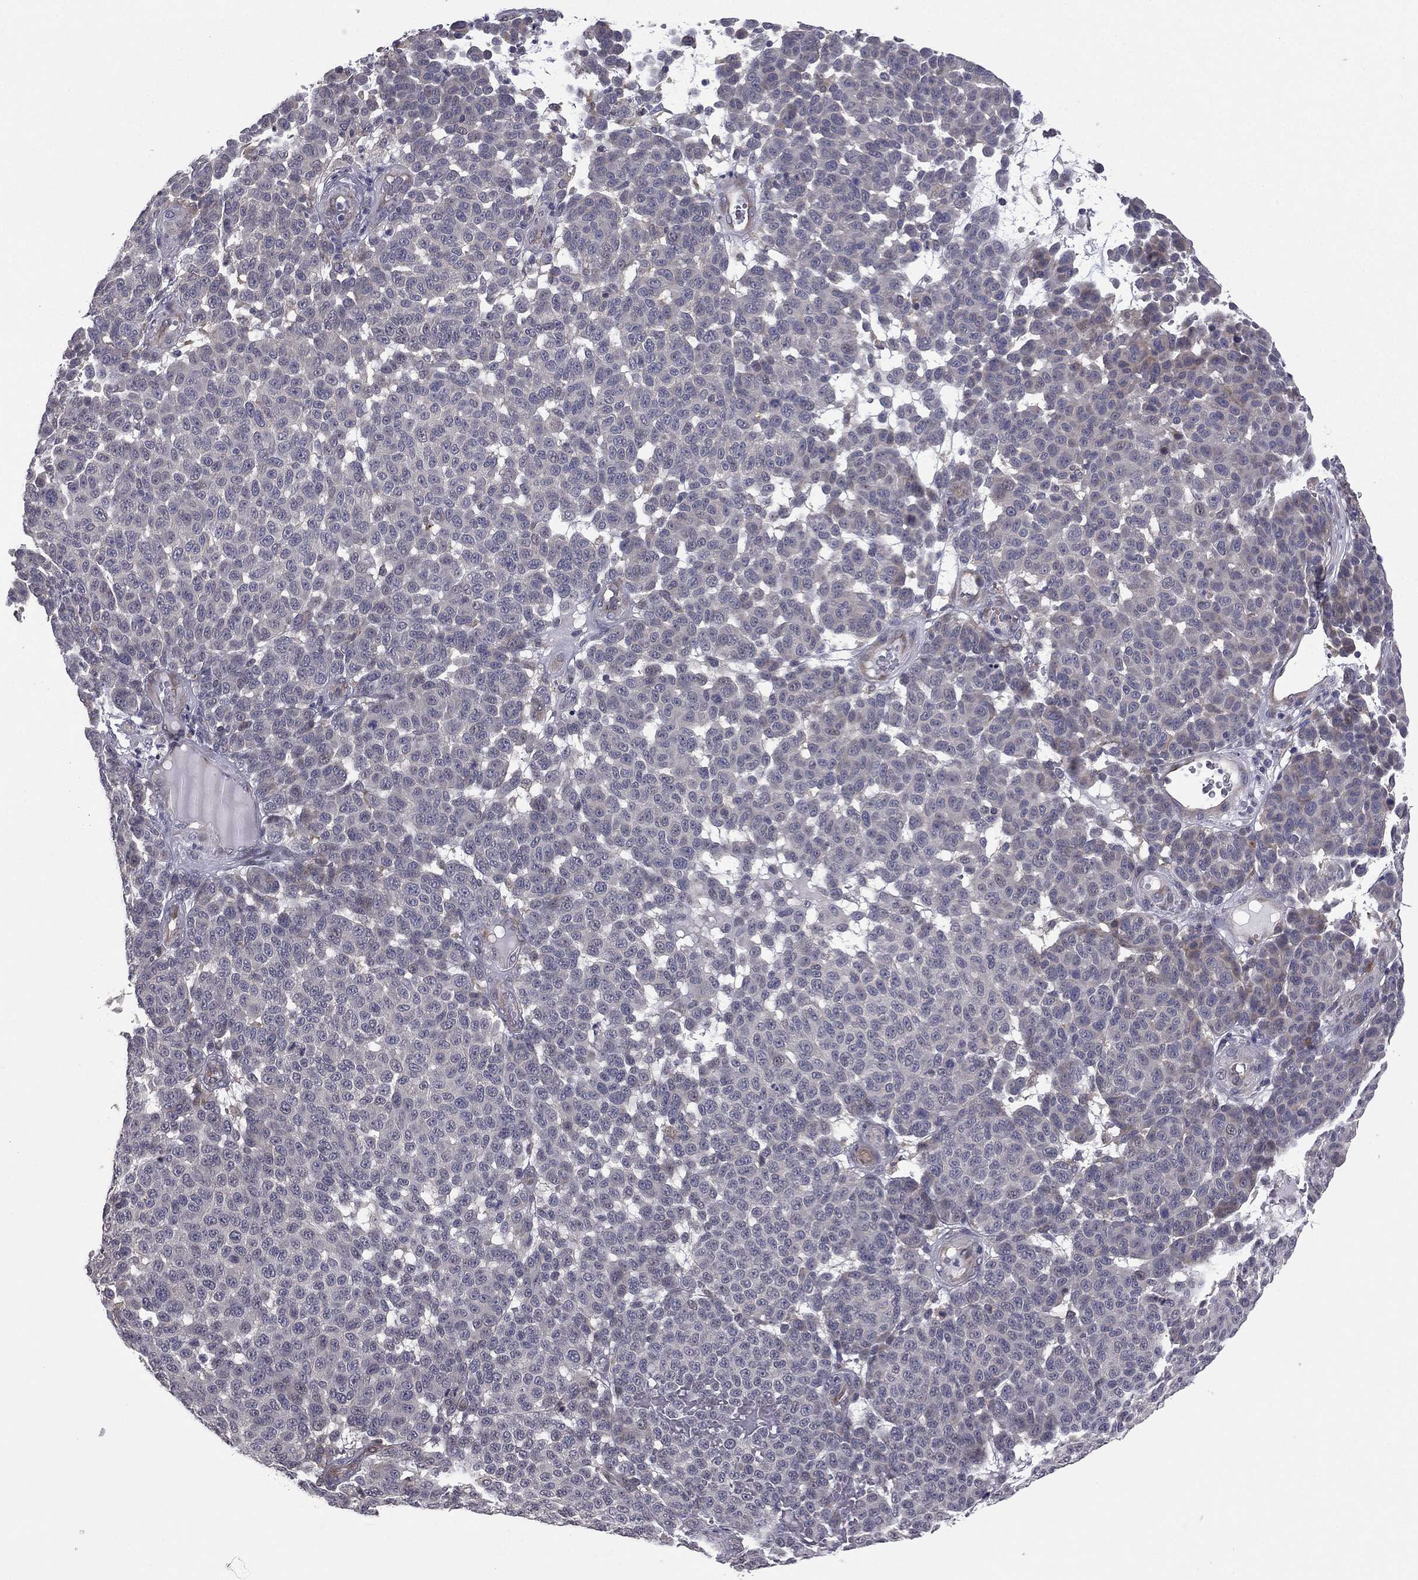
{"staining": {"intensity": "weak", "quantity": "<25%", "location": "cytoplasmic/membranous"}, "tissue": "melanoma", "cell_type": "Tumor cells", "image_type": "cancer", "snomed": [{"axis": "morphology", "description": "Malignant melanoma, NOS"}, {"axis": "topography", "description": "Skin"}], "caption": "Tumor cells are negative for protein expression in human melanoma.", "gene": "ACTRT2", "patient": {"sex": "male", "age": 59}}